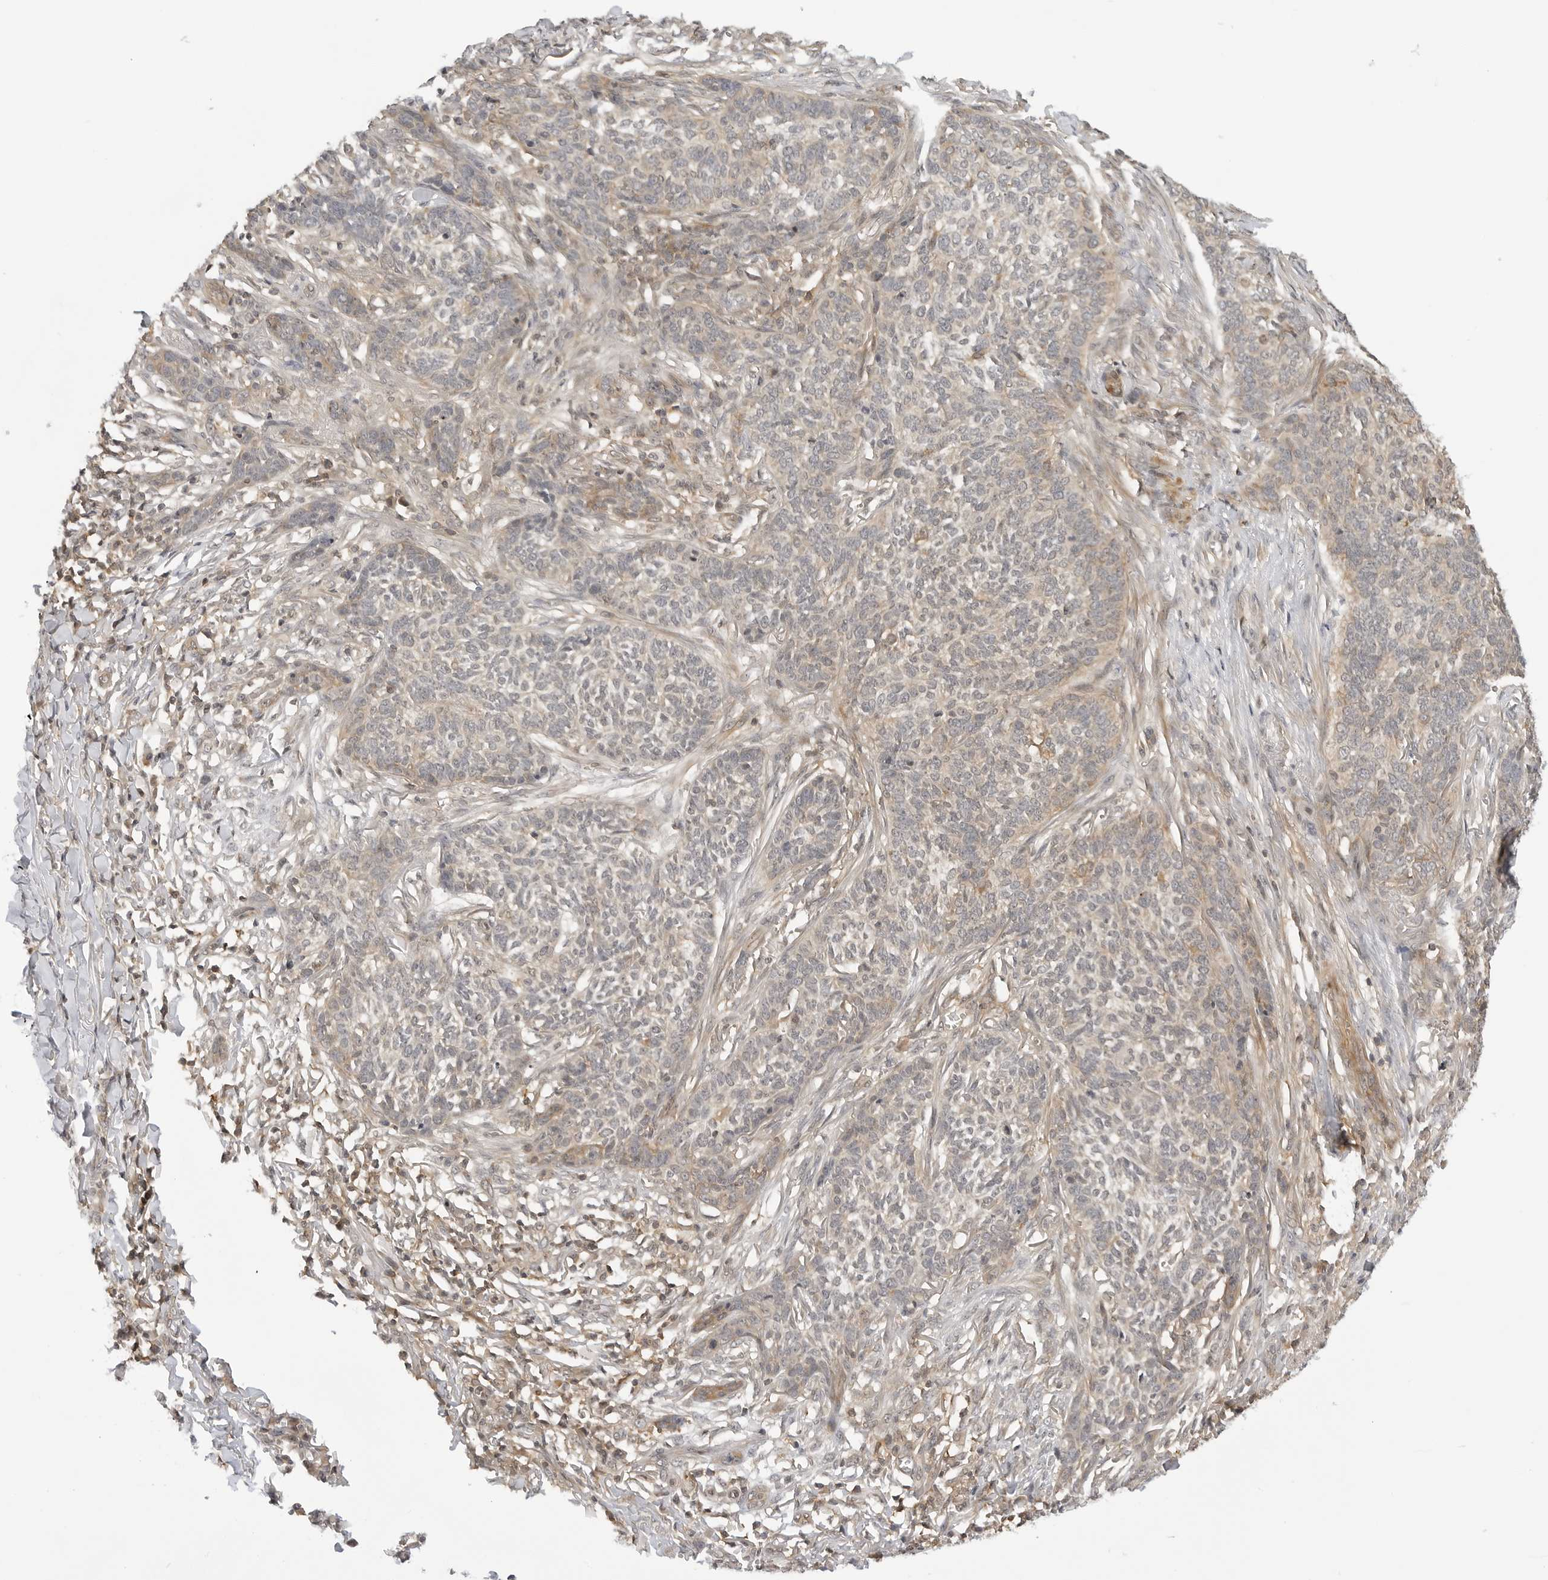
{"staining": {"intensity": "weak", "quantity": "<25%", "location": "cytoplasmic/membranous"}, "tissue": "skin cancer", "cell_type": "Tumor cells", "image_type": "cancer", "snomed": [{"axis": "morphology", "description": "Basal cell carcinoma"}, {"axis": "topography", "description": "Skin"}], "caption": "Skin cancer was stained to show a protein in brown. There is no significant staining in tumor cells. (Immunohistochemistry, brightfield microscopy, high magnification).", "gene": "MAP2K5", "patient": {"sex": "male", "age": 85}}